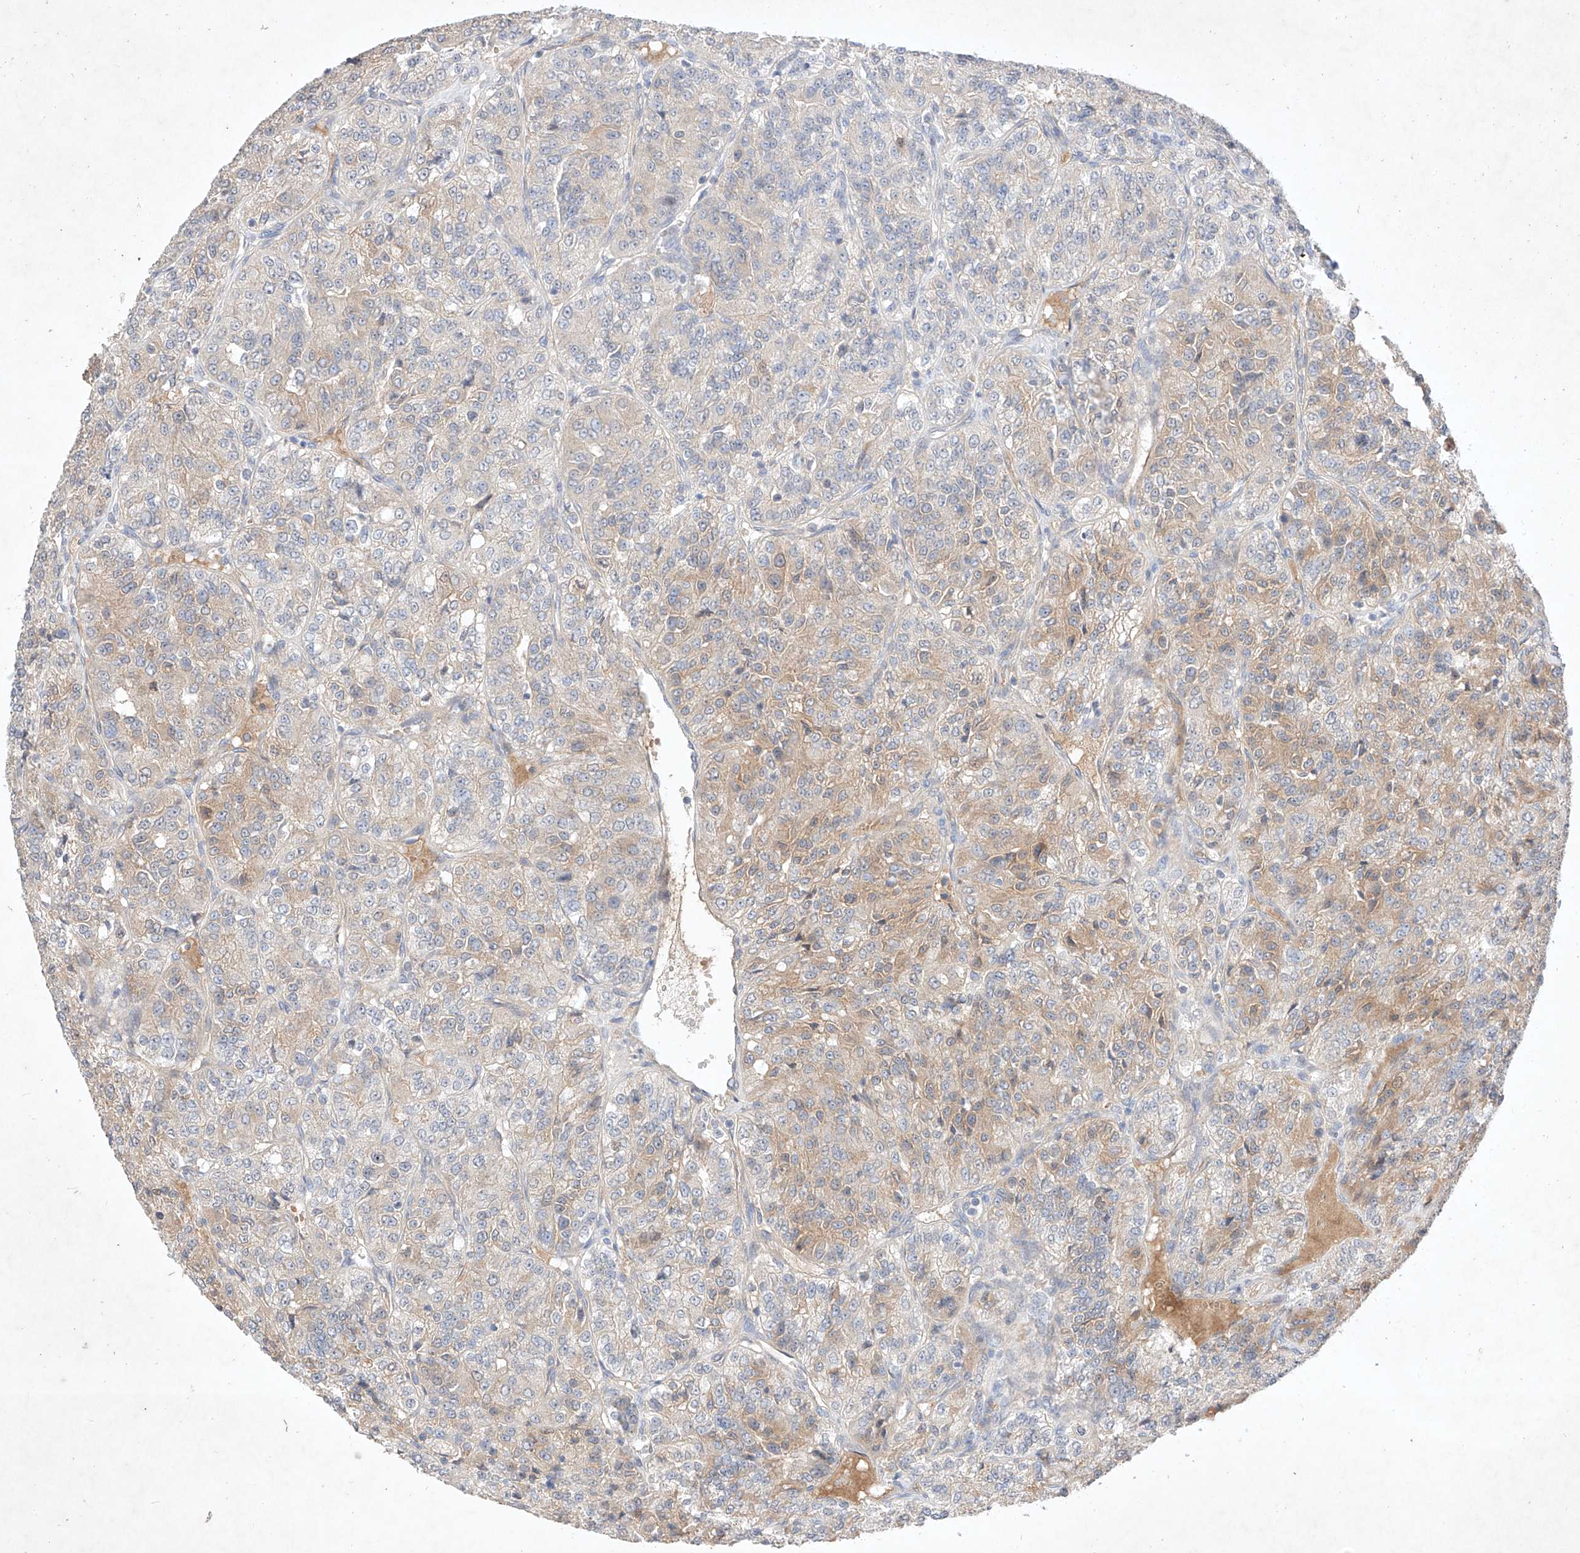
{"staining": {"intensity": "weak", "quantity": "25%-75%", "location": "cytoplasmic/membranous"}, "tissue": "renal cancer", "cell_type": "Tumor cells", "image_type": "cancer", "snomed": [{"axis": "morphology", "description": "Adenocarcinoma, NOS"}, {"axis": "topography", "description": "Kidney"}], "caption": "High-power microscopy captured an immunohistochemistry photomicrograph of adenocarcinoma (renal), revealing weak cytoplasmic/membranous positivity in approximately 25%-75% of tumor cells.", "gene": "ZNF124", "patient": {"sex": "female", "age": 63}}